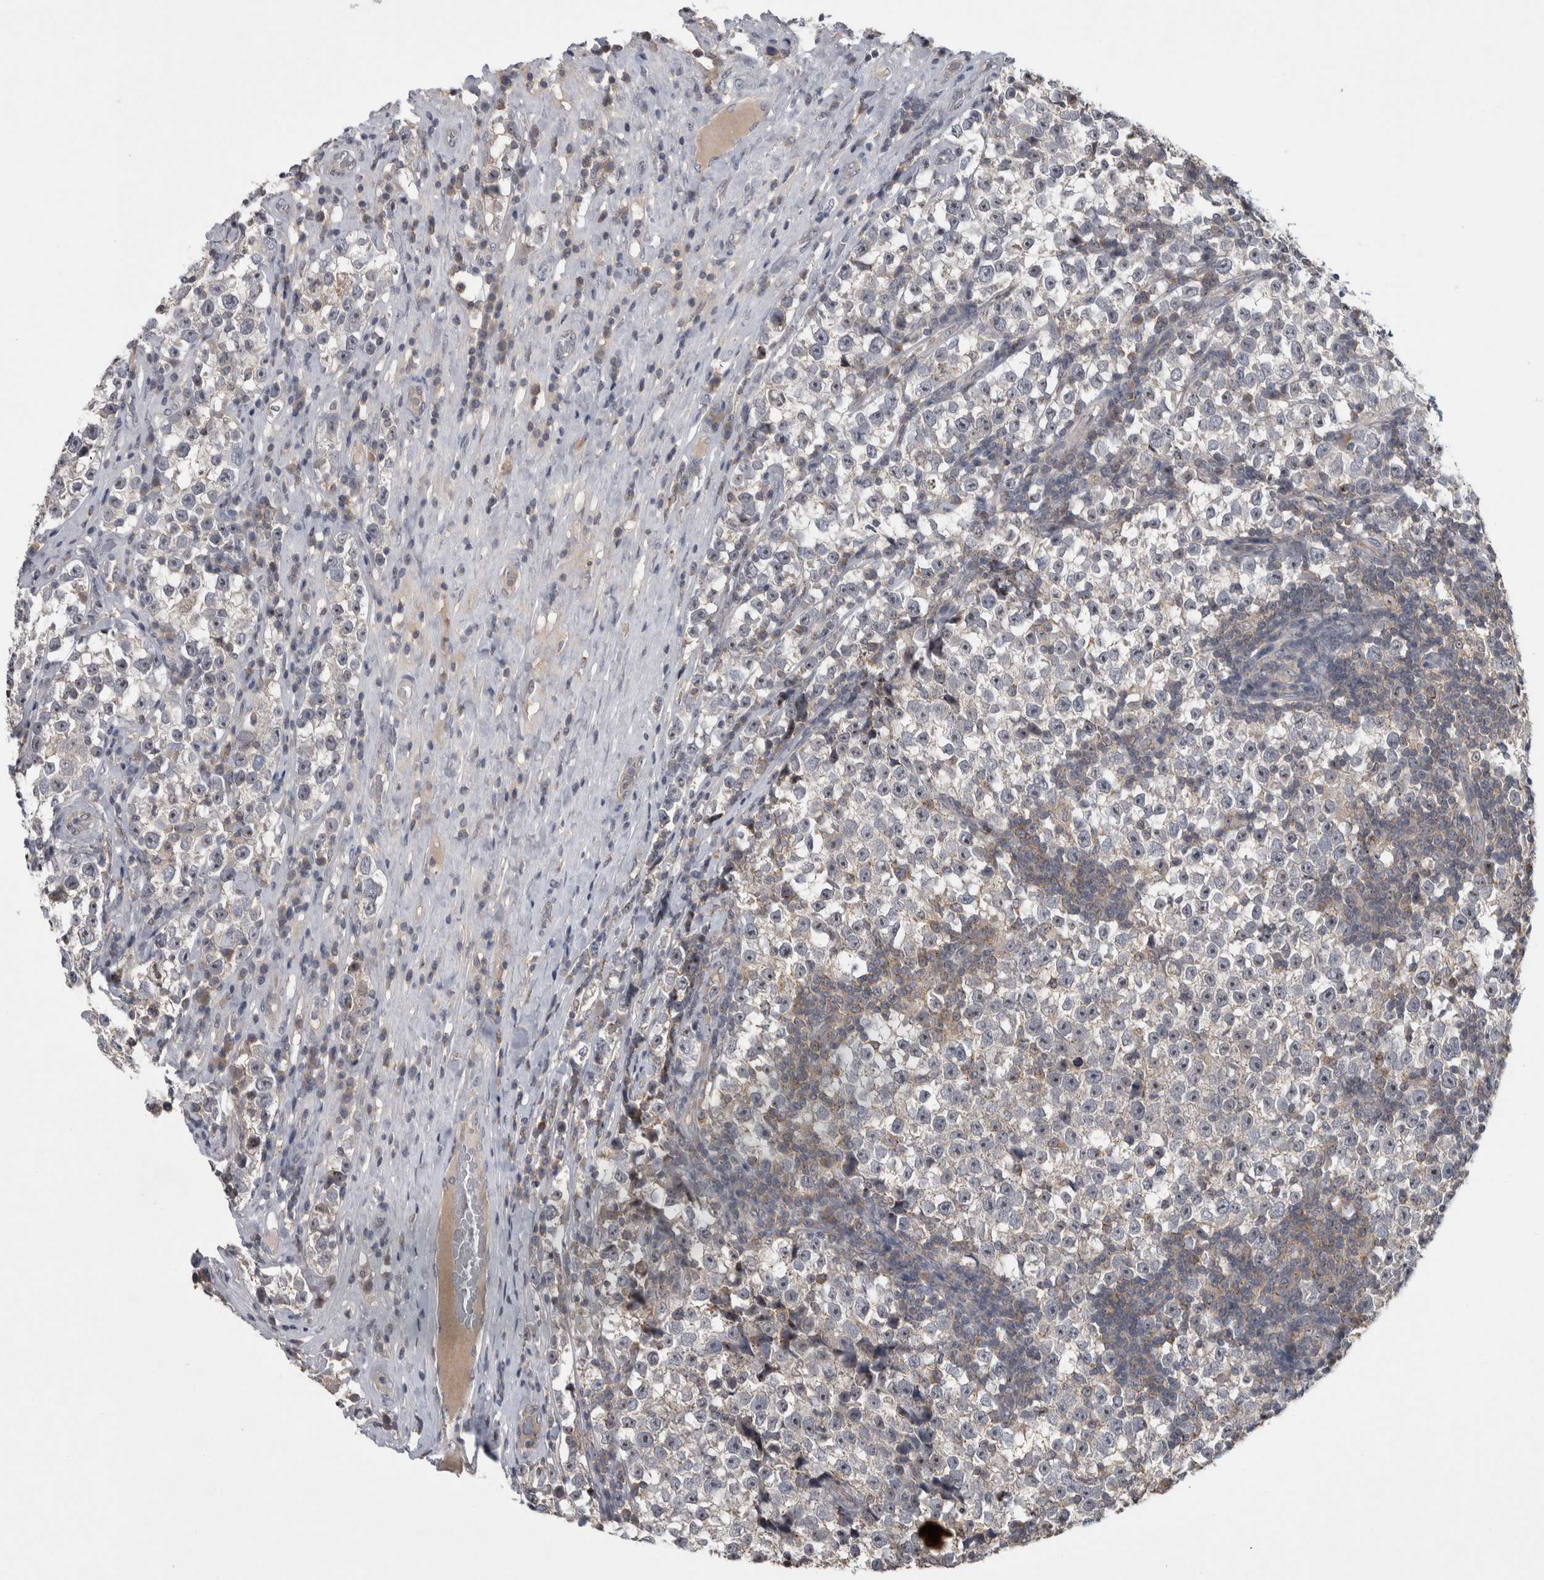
{"staining": {"intensity": "negative", "quantity": "none", "location": "none"}, "tissue": "testis cancer", "cell_type": "Tumor cells", "image_type": "cancer", "snomed": [{"axis": "morphology", "description": "Normal tissue, NOS"}, {"axis": "morphology", "description": "Seminoma, NOS"}, {"axis": "topography", "description": "Testis"}], "caption": "Immunohistochemistry of testis seminoma reveals no positivity in tumor cells.", "gene": "RBM28", "patient": {"sex": "male", "age": 43}}